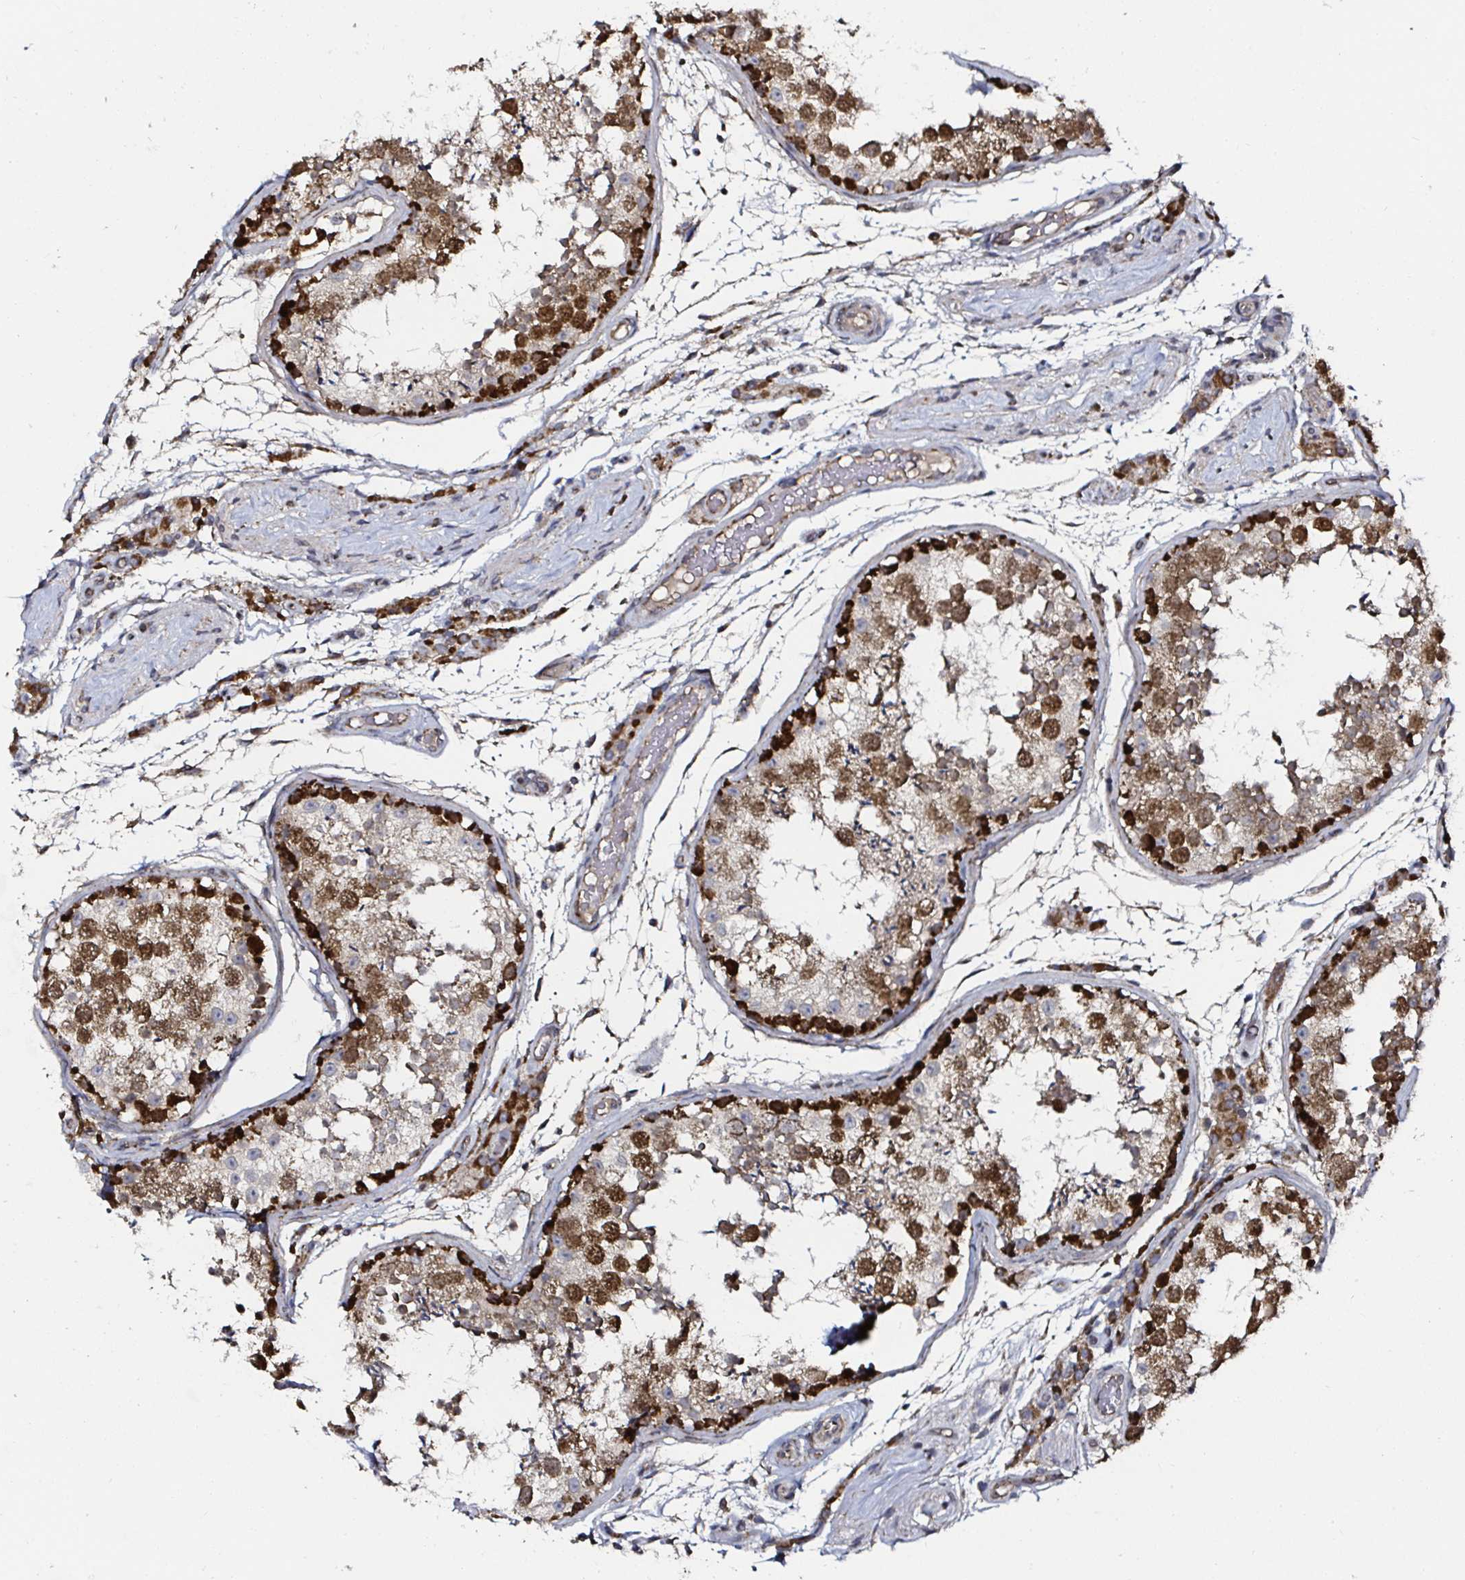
{"staining": {"intensity": "strong", "quantity": "25%-75%", "location": "cytoplasmic/membranous,nuclear"}, "tissue": "testis", "cell_type": "Cells in seminiferous ducts", "image_type": "normal", "snomed": [{"axis": "morphology", "description": "Normal tissue, NOS"}, {"axis": "morphology", "description": "Seminoma, NOS"}, {"axis": "topography", "description": "Testis"}], "caption": "This photomicrograph exhibits immunohistochemistry (IHC) staining of normal testis, with high strong cytoplasmic/membranous,nuclear expression in approximately 25%-75% of cells in seminiferous ducts.", "gene": "ATAD3A", "patient": {"sex": "male", "age": 29}}